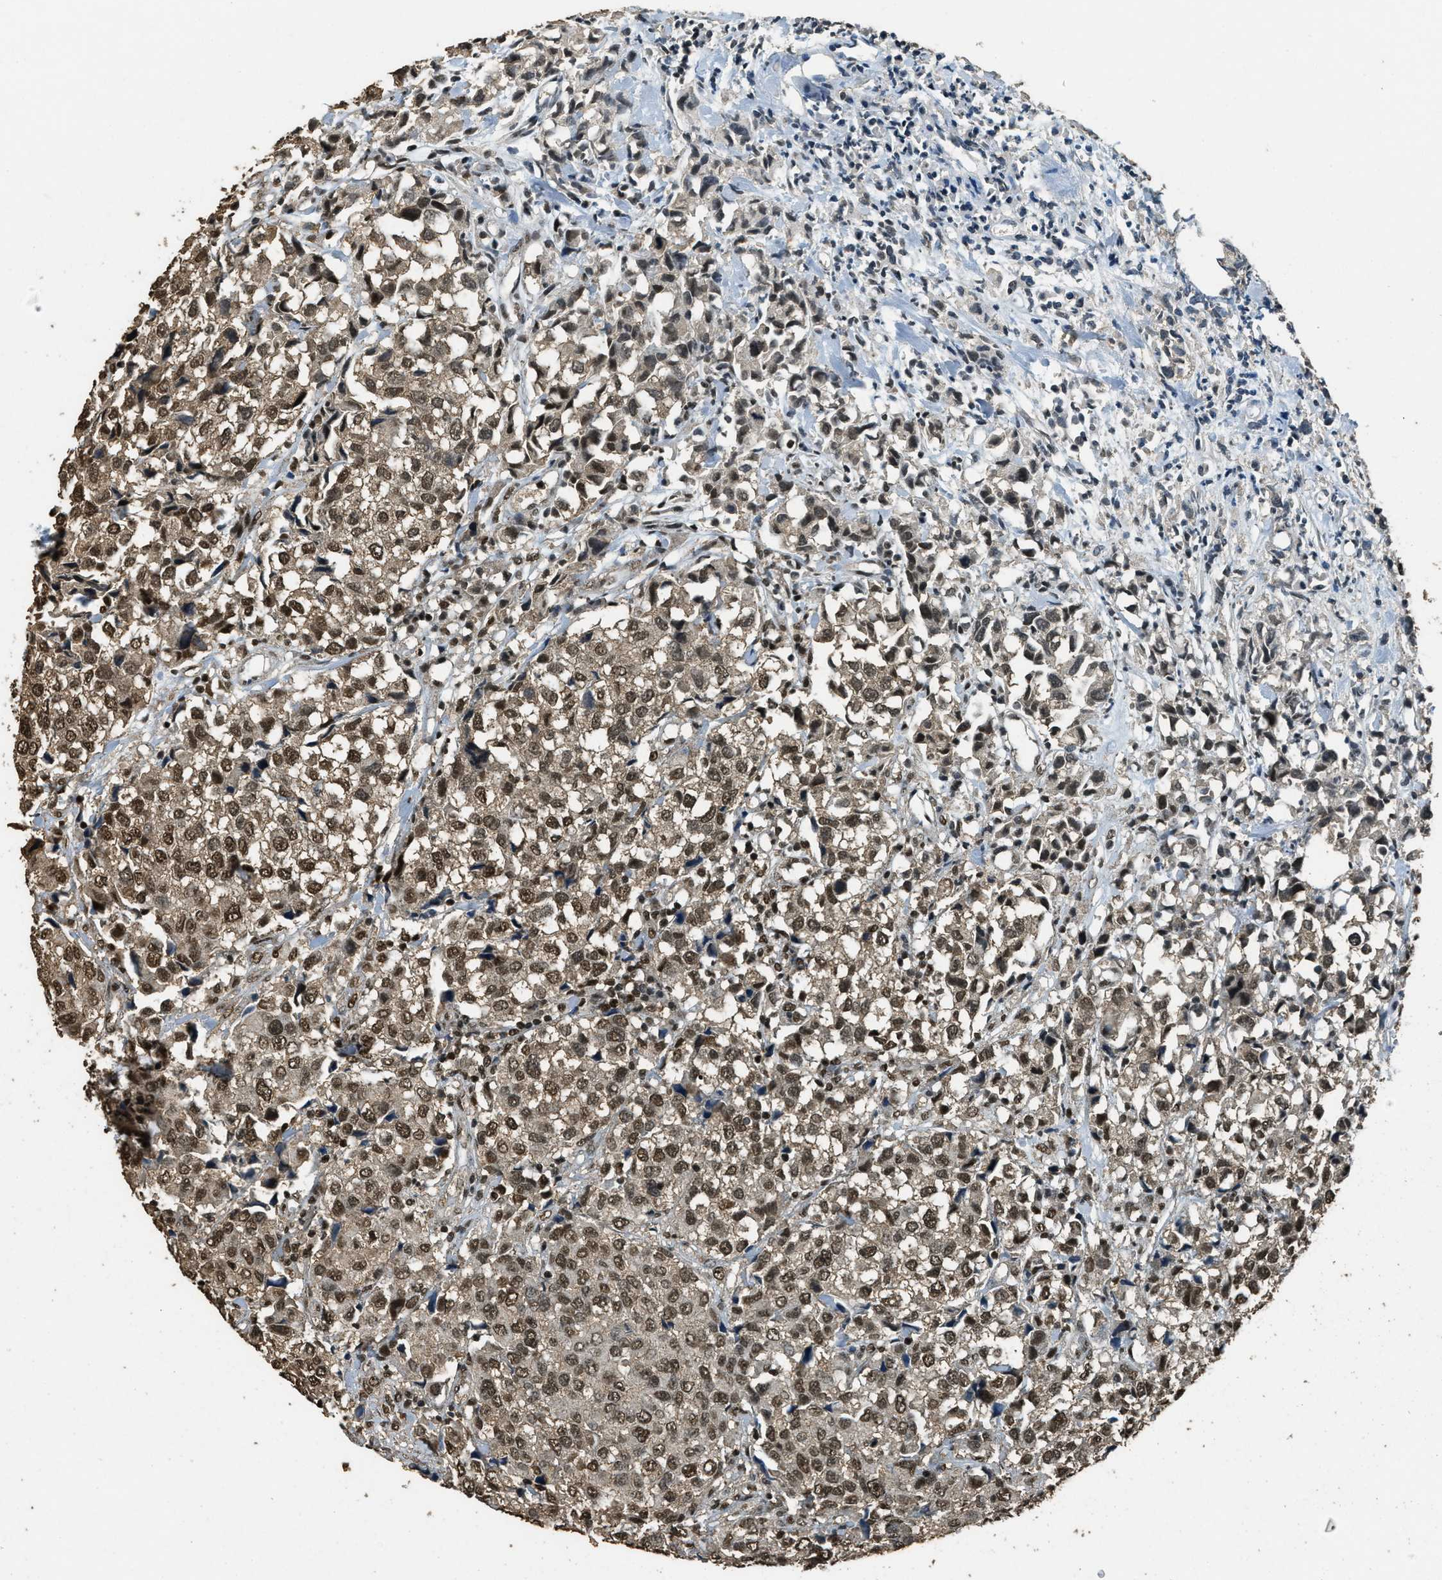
{"staining": {"intensity": "strong", "quantity": ">75%", "location": "nuclear"}, "tissue": "urothelial cancer", "cell_type": "Tumor cells", "image_type": "cancer", "snomed": [{"axis": "morphology", "description": "Urothelial carcinoma, High grade"}, {"axis": "topography", "description": "Urinary bladder"}], "caption": "This image demonstrates high-grade urothelial carcinoma stained with immunohistochemistry (IHC) to label a protein in brown. The nuclear of tumor cells show strong positivity for the protein. Nuclei are counter-stained blue.", "gene": "MYB", "patient": {"sex": "female", "age": 75}}